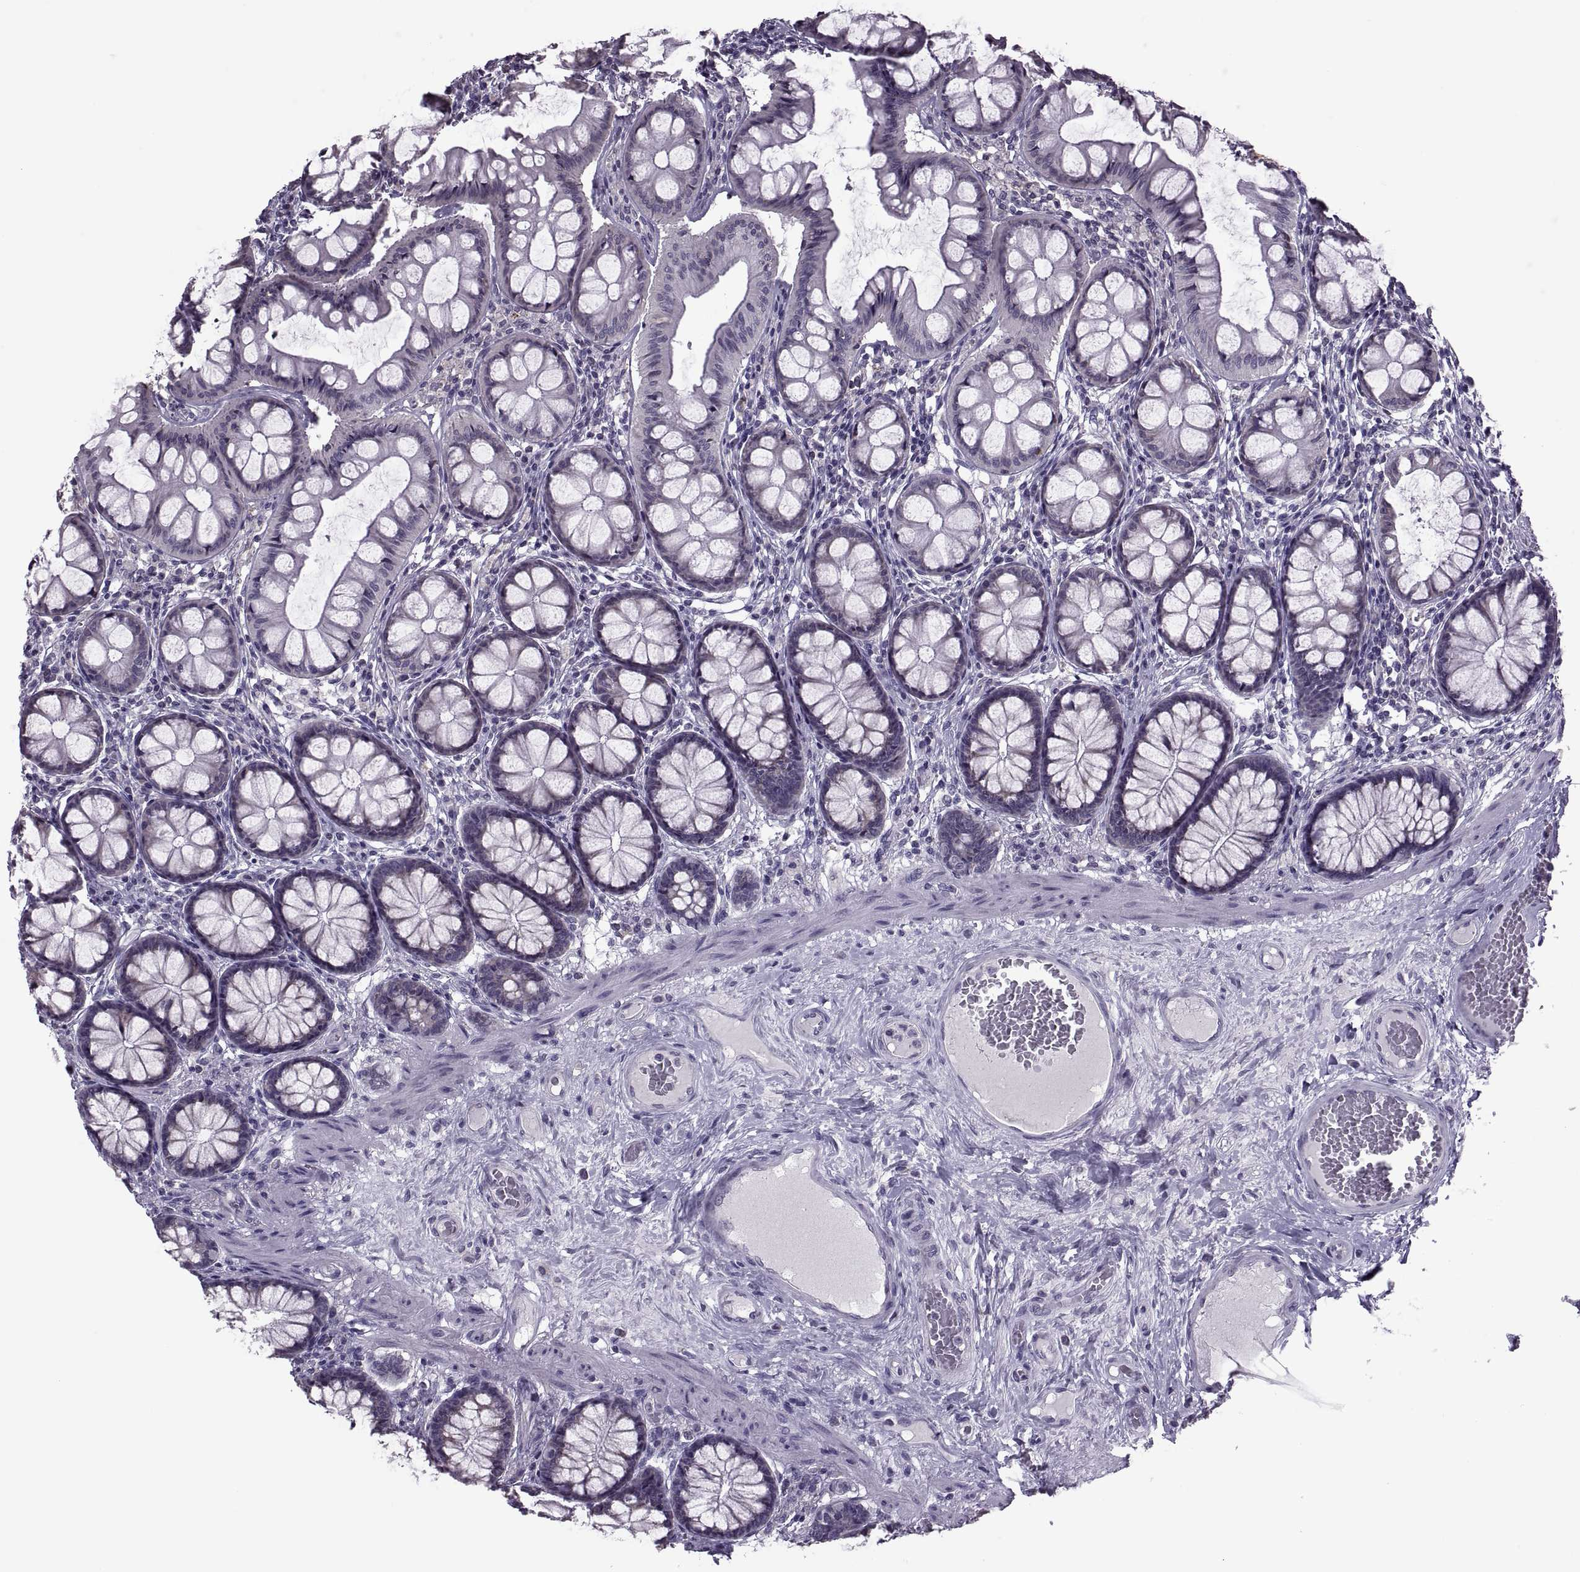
{"staining": {"intensity": "negative", "quantity": "none", "location": "none"}, "tissue": "colon", "cell_type": "Endothelial cells", "image_type": "normal", "snomed": [{"axis": "morphology", "description": "Normal tissue, NOS"}, {"axis": "topography", "description": "Colon"}], "caption": "This image is of normal colon stained with immunohistochemistry (IHC) to label a protein in brown with the nuclei are counter-stained blue. There is no staining in endothelial cells. Nuclei are stained in blue.", "gene": "PABPC1", "patient": {"sex": "female", "age": 65}}